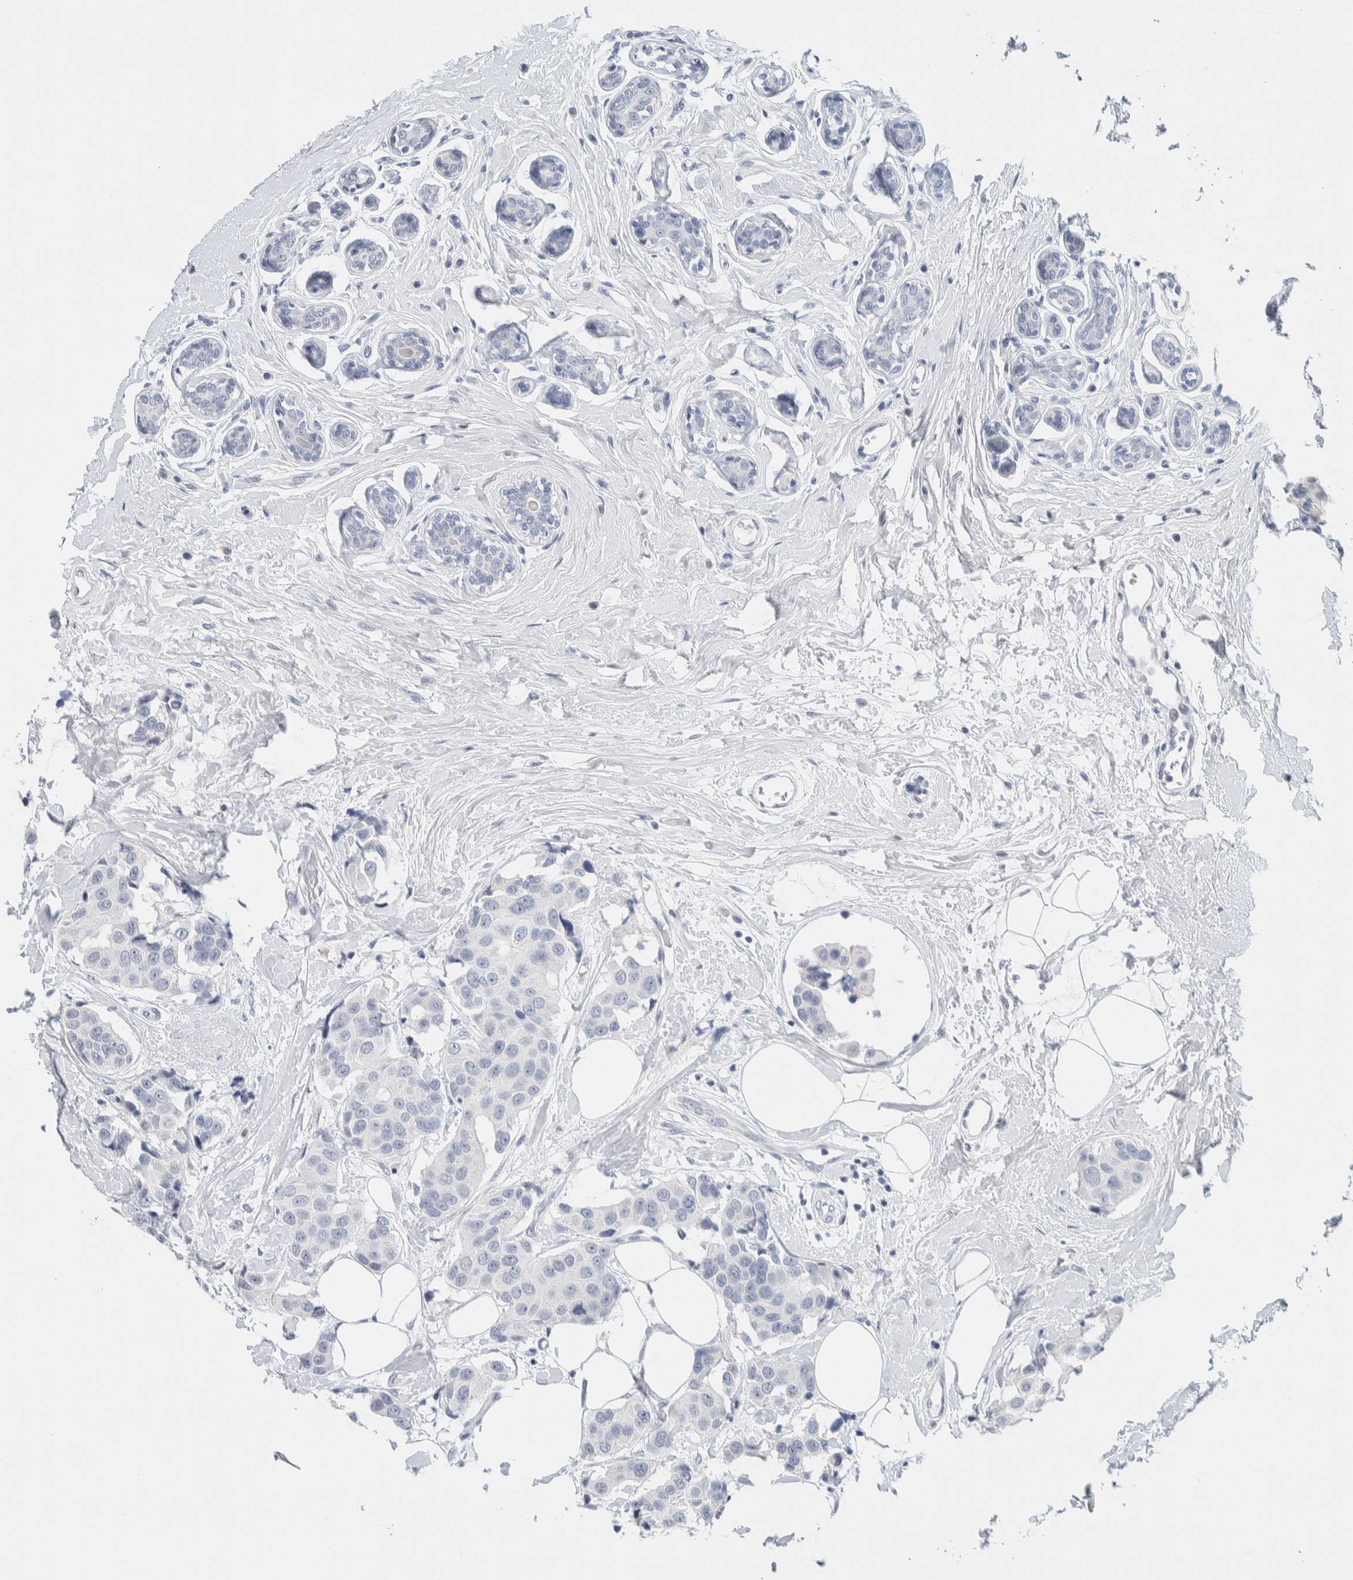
{"staining": {"intensity": "negative", "quantity": "none", "location": "none"}, "tissue": "breast cancer", "cell_type": "Tumor cells", "image_type": "cancer", "snomed": [{"axis": "morphology", "description": "Normal tissue, NOS"}, {"axis": "morphology", "description": "Duct carcinoma"}, {"axis": "topography", "description": "Breast"}], "caption": "This is an IHC micrograph of human breast invasive ductal carcinoma. There is no staining in tumor cells.", "gene": "SCN2A", "patient": {"sex": "female", "age": 39}}